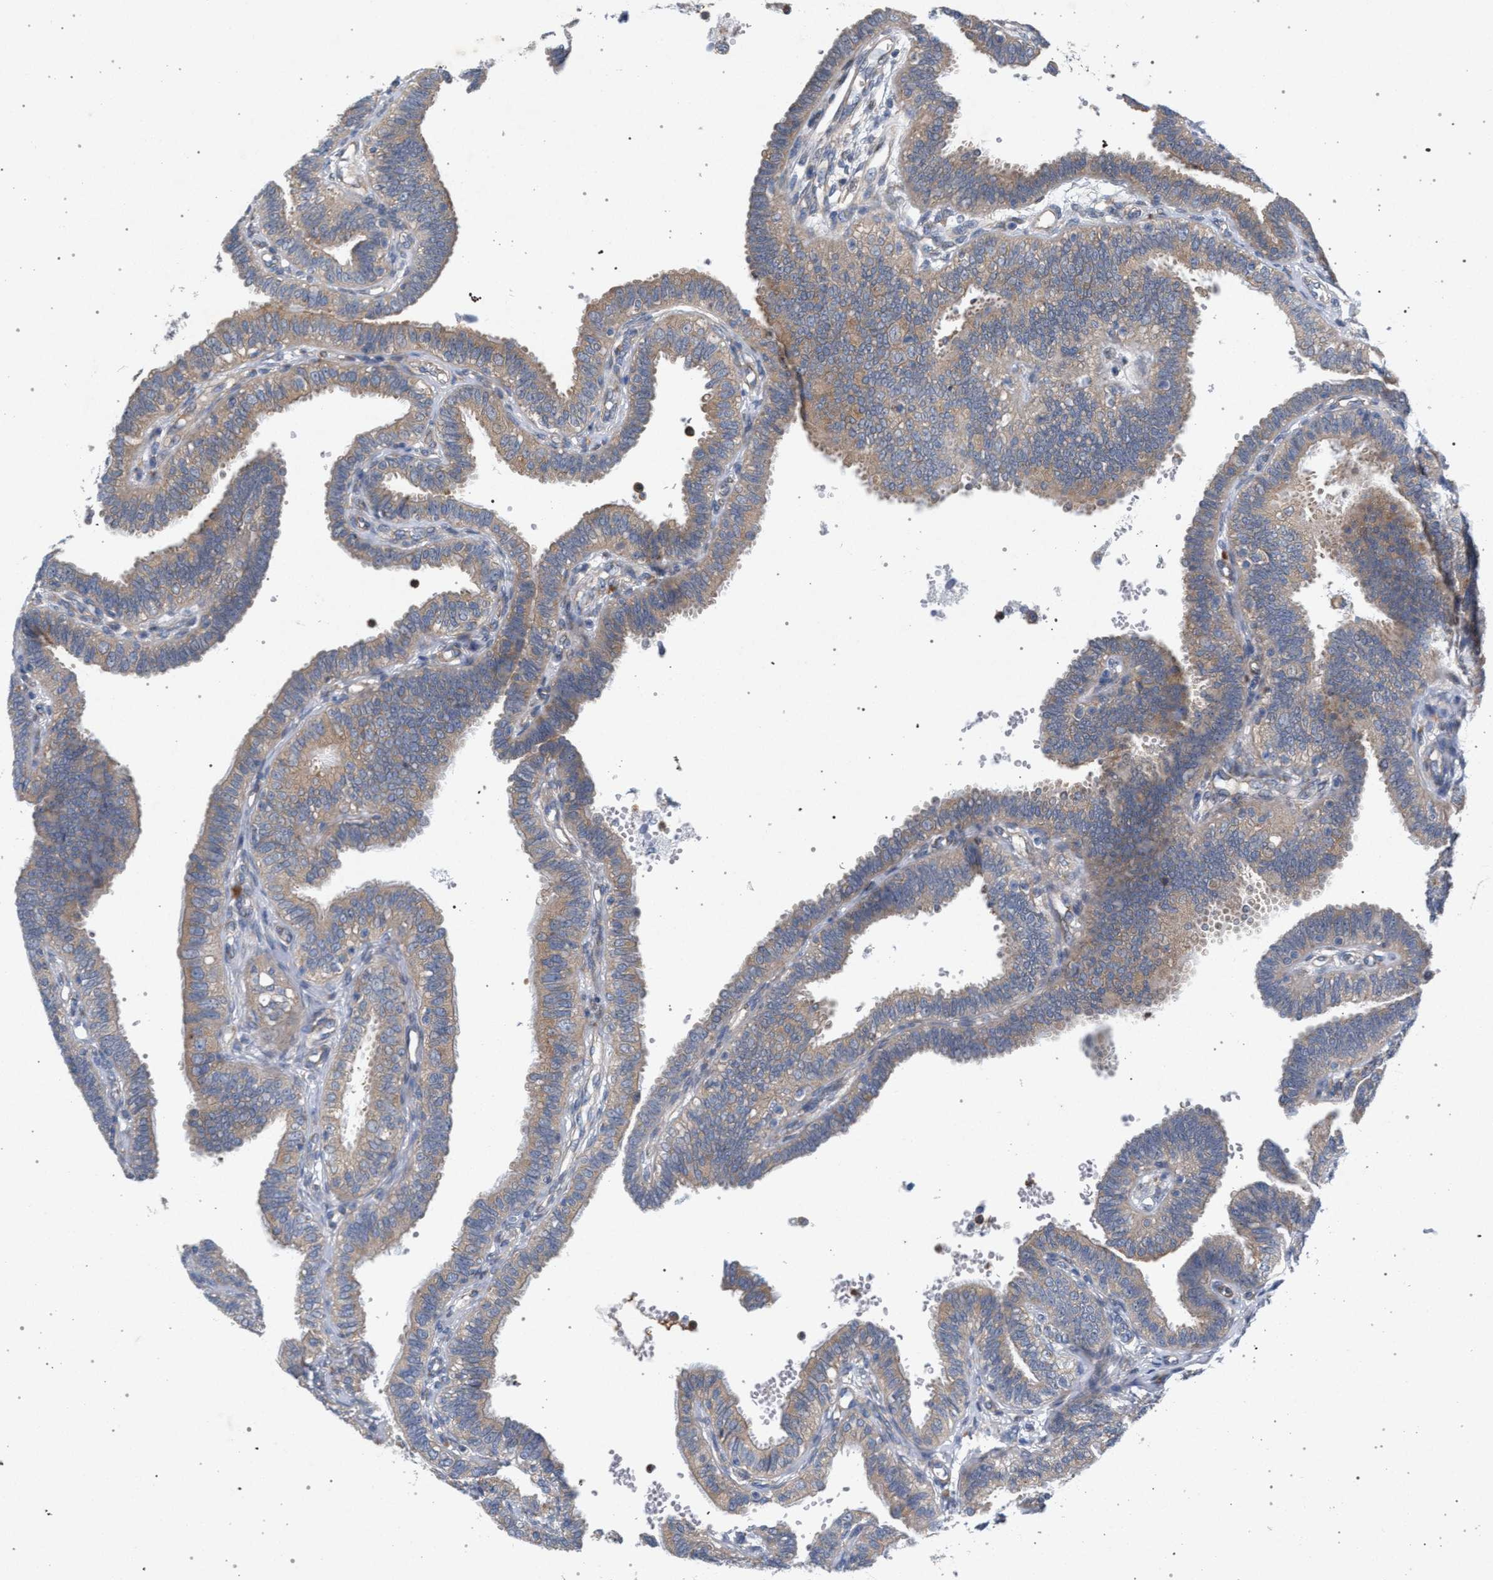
{"staining": {"intensity": "weak", "quantity": ">75%", "location": "cytoplasmic/membranous"}, "tissue": "fallopian tube", "cell_type": "Glandular cells", "image_type": "normal", "snomed": [{"axis": "morphology", "description": "Normal tissue, NOS"}, {"axis": "topography", "description": "Fallopian tube"}, {"axis": "topography", "description": "Placenta"}], "caption": "Immunohistochemistry (DAB) staining of normal human fallopian tube exhibits weak cytoplasmic/membranous protein positivity in approximately >75% of glandular cells.", "gene": "MAMDC2", "patient": {"sex": "female", "age": 34}}